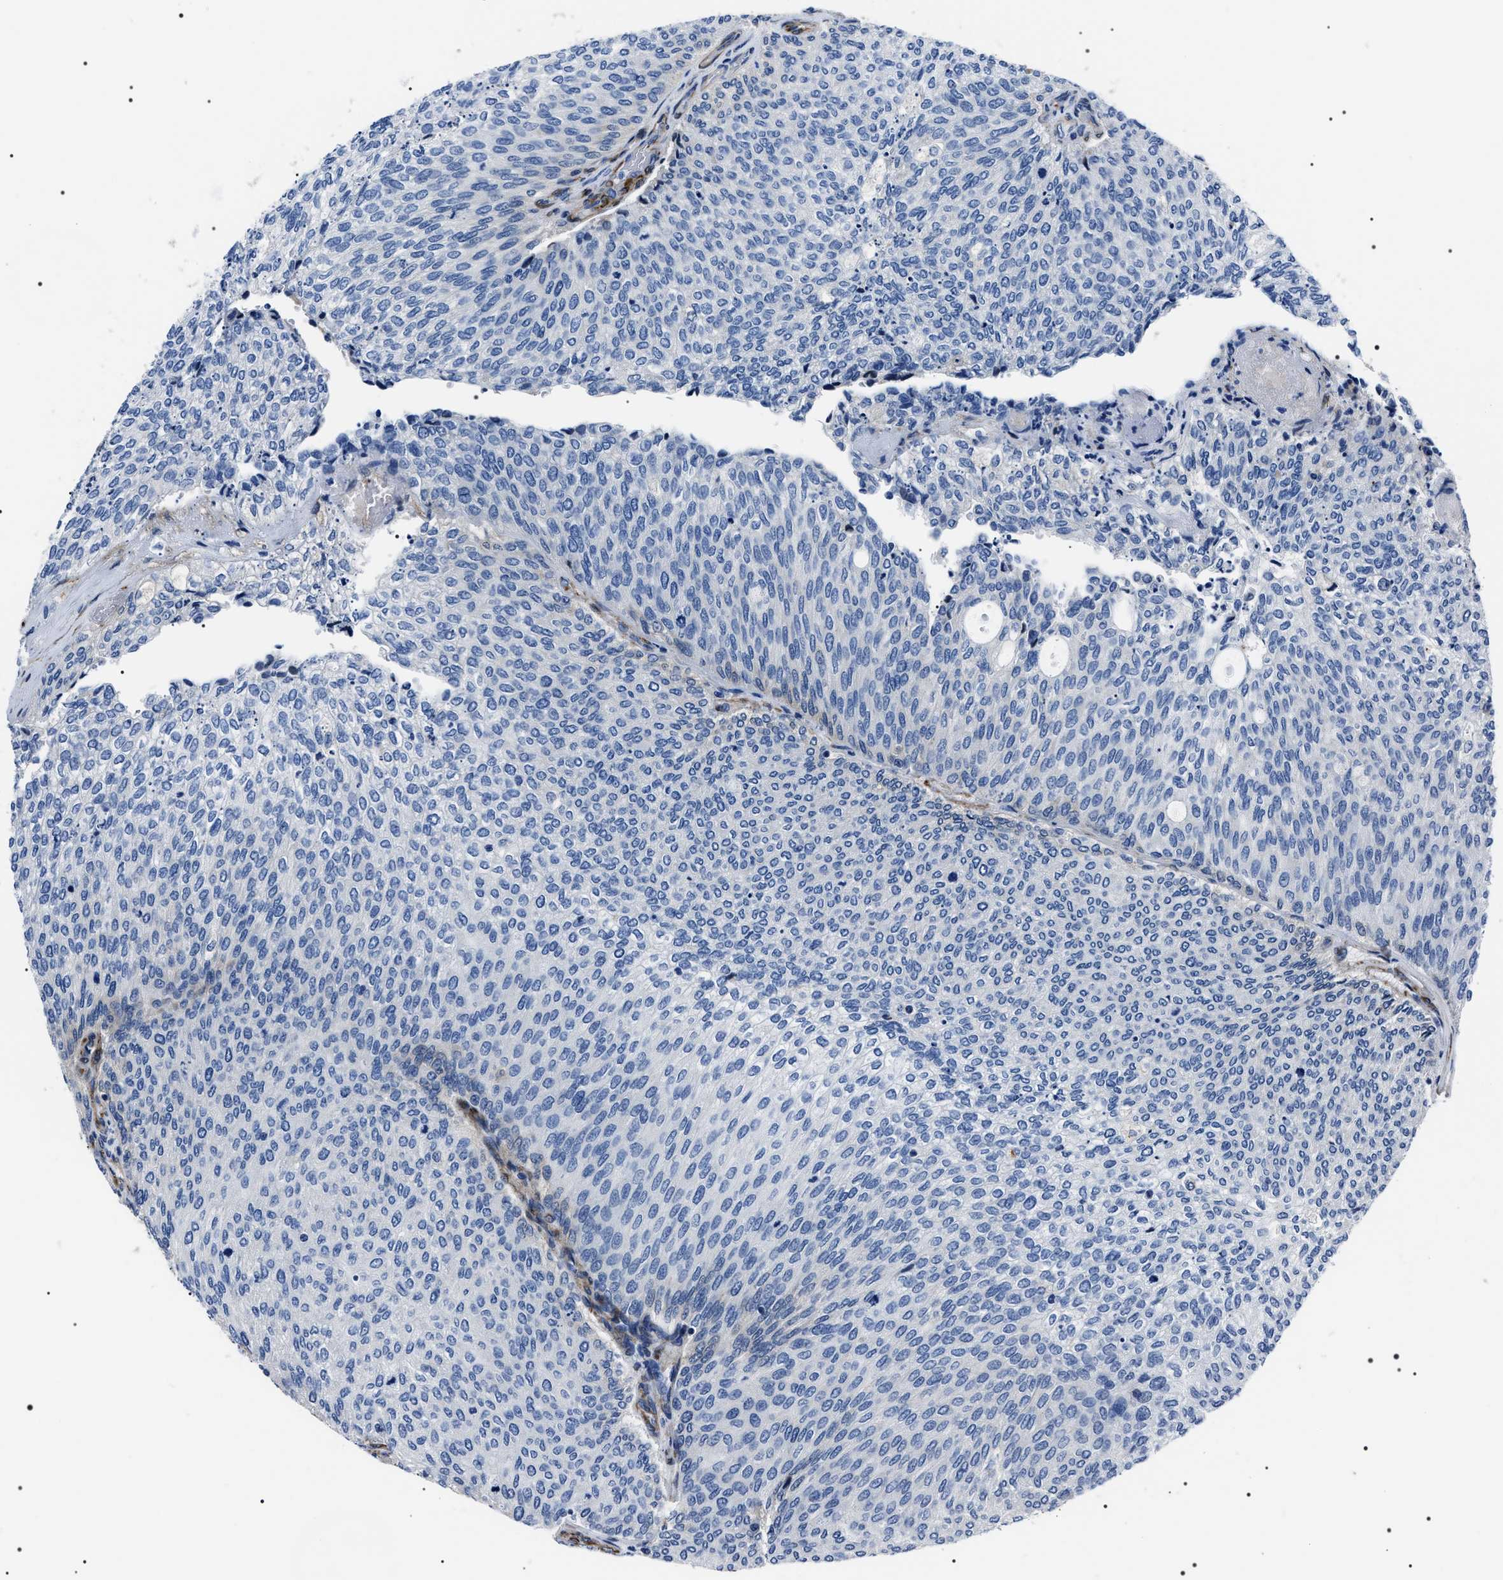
{"staining": {"intensity": "negative", "quantity": "none", "location": "none"}, "tissue": "urothelial cancer", "cell_type": "Tumor cells", "image_type": "cancer", "snomed": [{"axis": "morphology", "description": "Urothelial carcinoma, Low grade"}, {"axis": "topography", "description": "Urinary bladder"}], "caption": "Tumor cells show no significant staining in urothelial cancer.", "gene": "BAG2", "patient": {"sex": "female", "age": 79}}